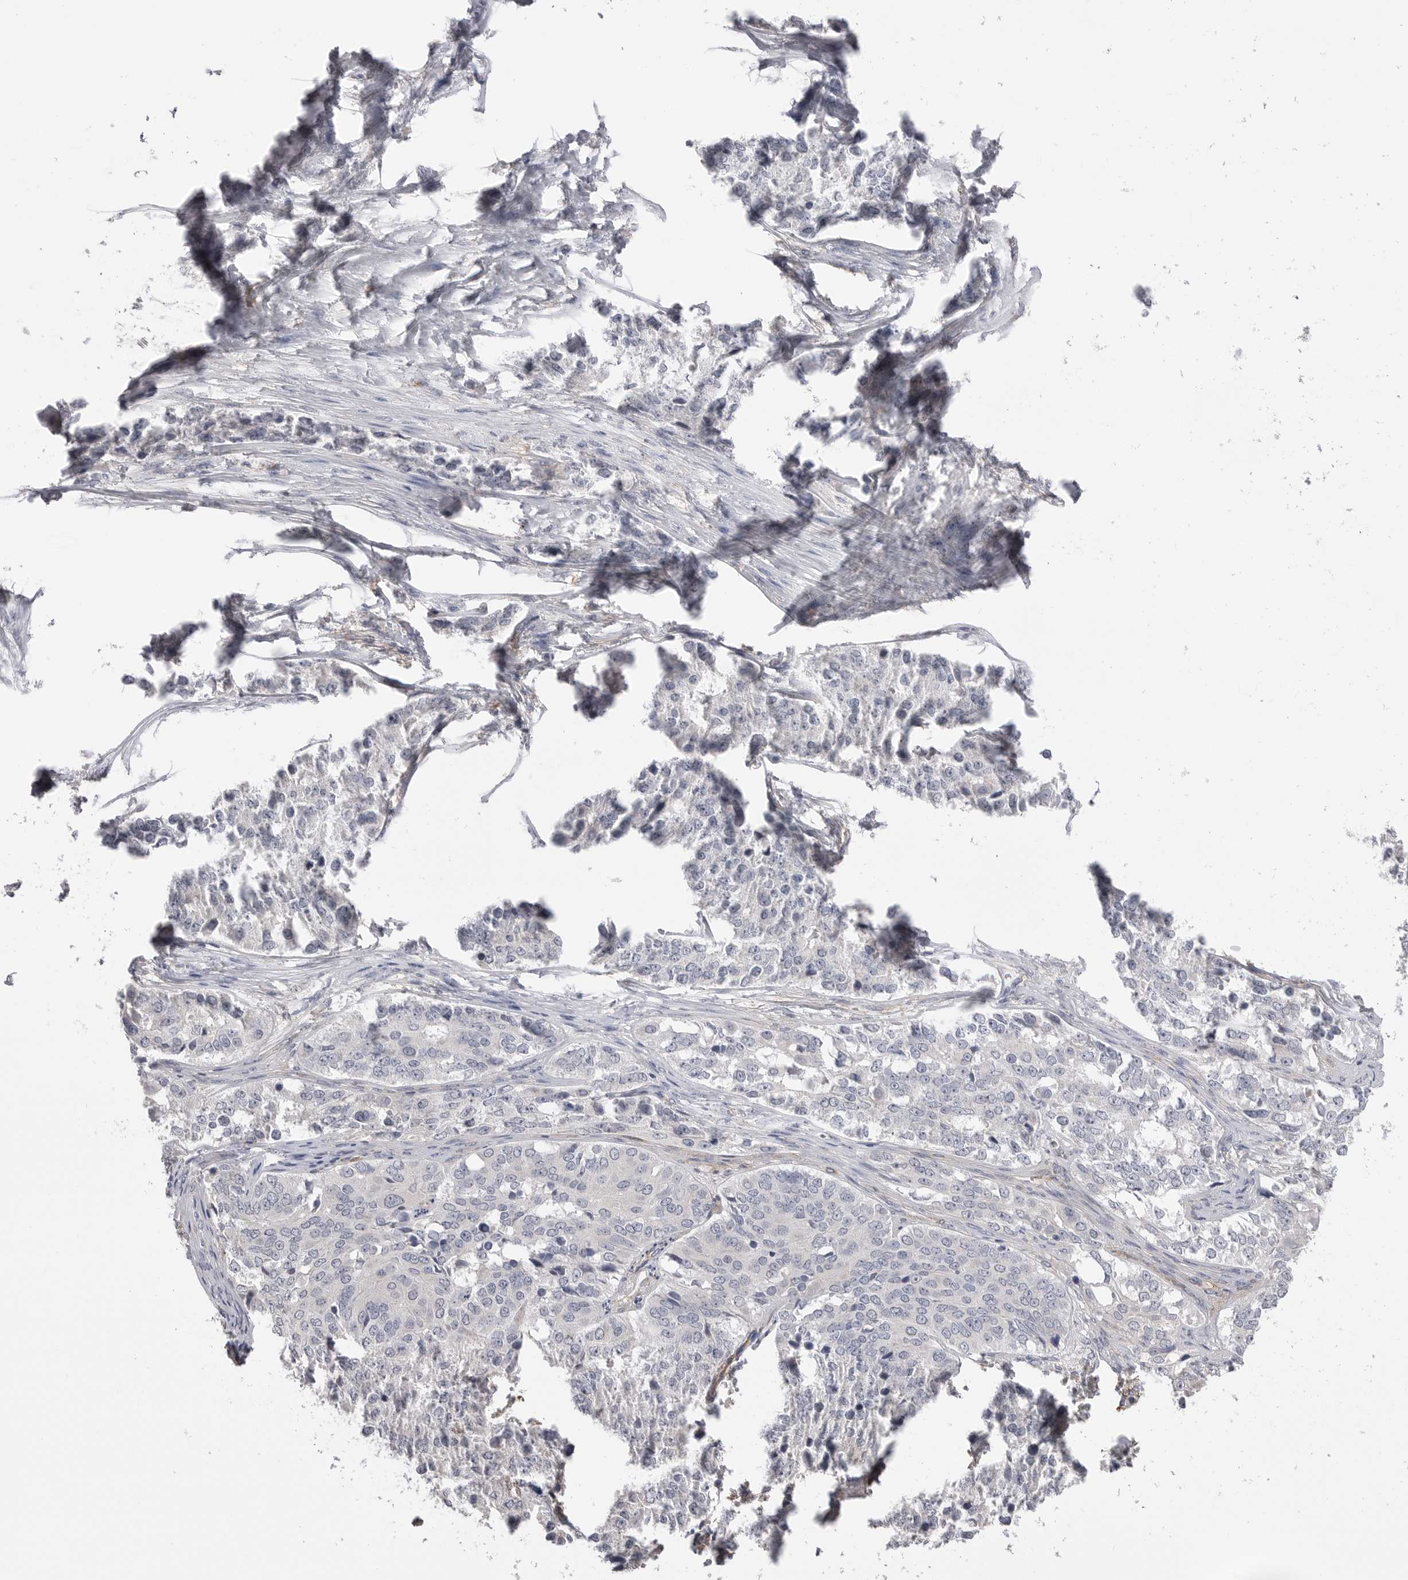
{"staining": {"intensity": "negative", "quantity": "none", "location": "none"}, "tissue": "ovarian cancer", "cell_type": "Tumor cells", "image_type": "cancer", "snomed": [{"axis": "morphology", "description": "Carcinoma, endometroid"}, {"axis": "topography", "description": "Ovary"}], "caption": "Immunohistochemistry of human ovarian cancer (endometroid carcinoma) displays no expression in tumor cells.", "gene": "AKAP12", "patient": {"sex": "female", "age": 51}}